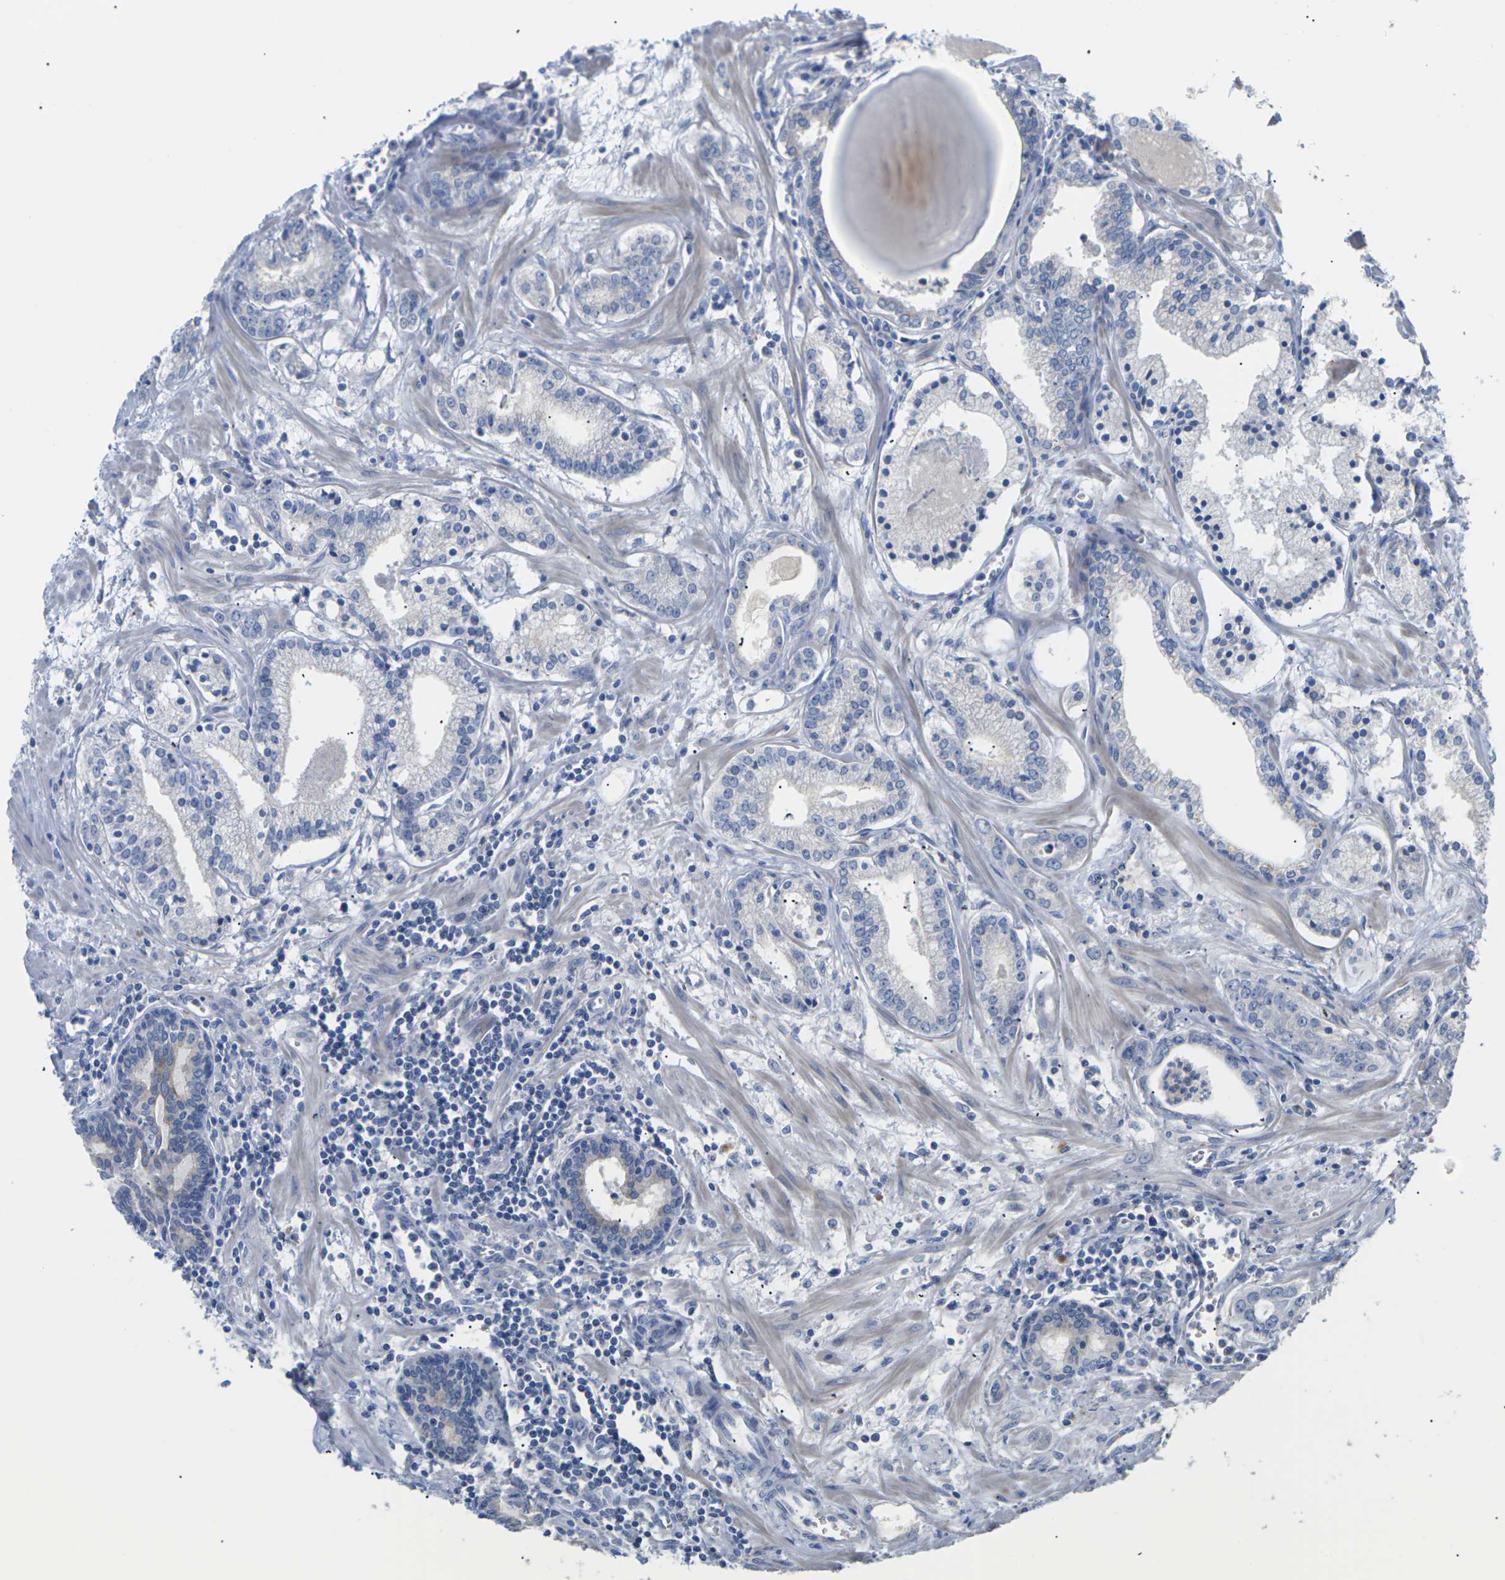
{"staining": {"intensity": "weak", "quantity": "25%-75%", "location": "cytoplasmic/membranous"}, "tissue": "prostate cancer", "cell_type": "Tumor cells", "image_type": "cancer", "snomed": [{"axis": "morphology", "description": "Adenocarcinoma, Low grade"}, {"axis": "topography", "description": "Prostate"}], "caption": "Prostate cancer stained for a protein (brown) exhibits weak cytoplasmic/membranous positive staining in about 25%-75% of tumor cells.", "gene": "TMCO4", "patient": {"sex": "male", "age": 59}}